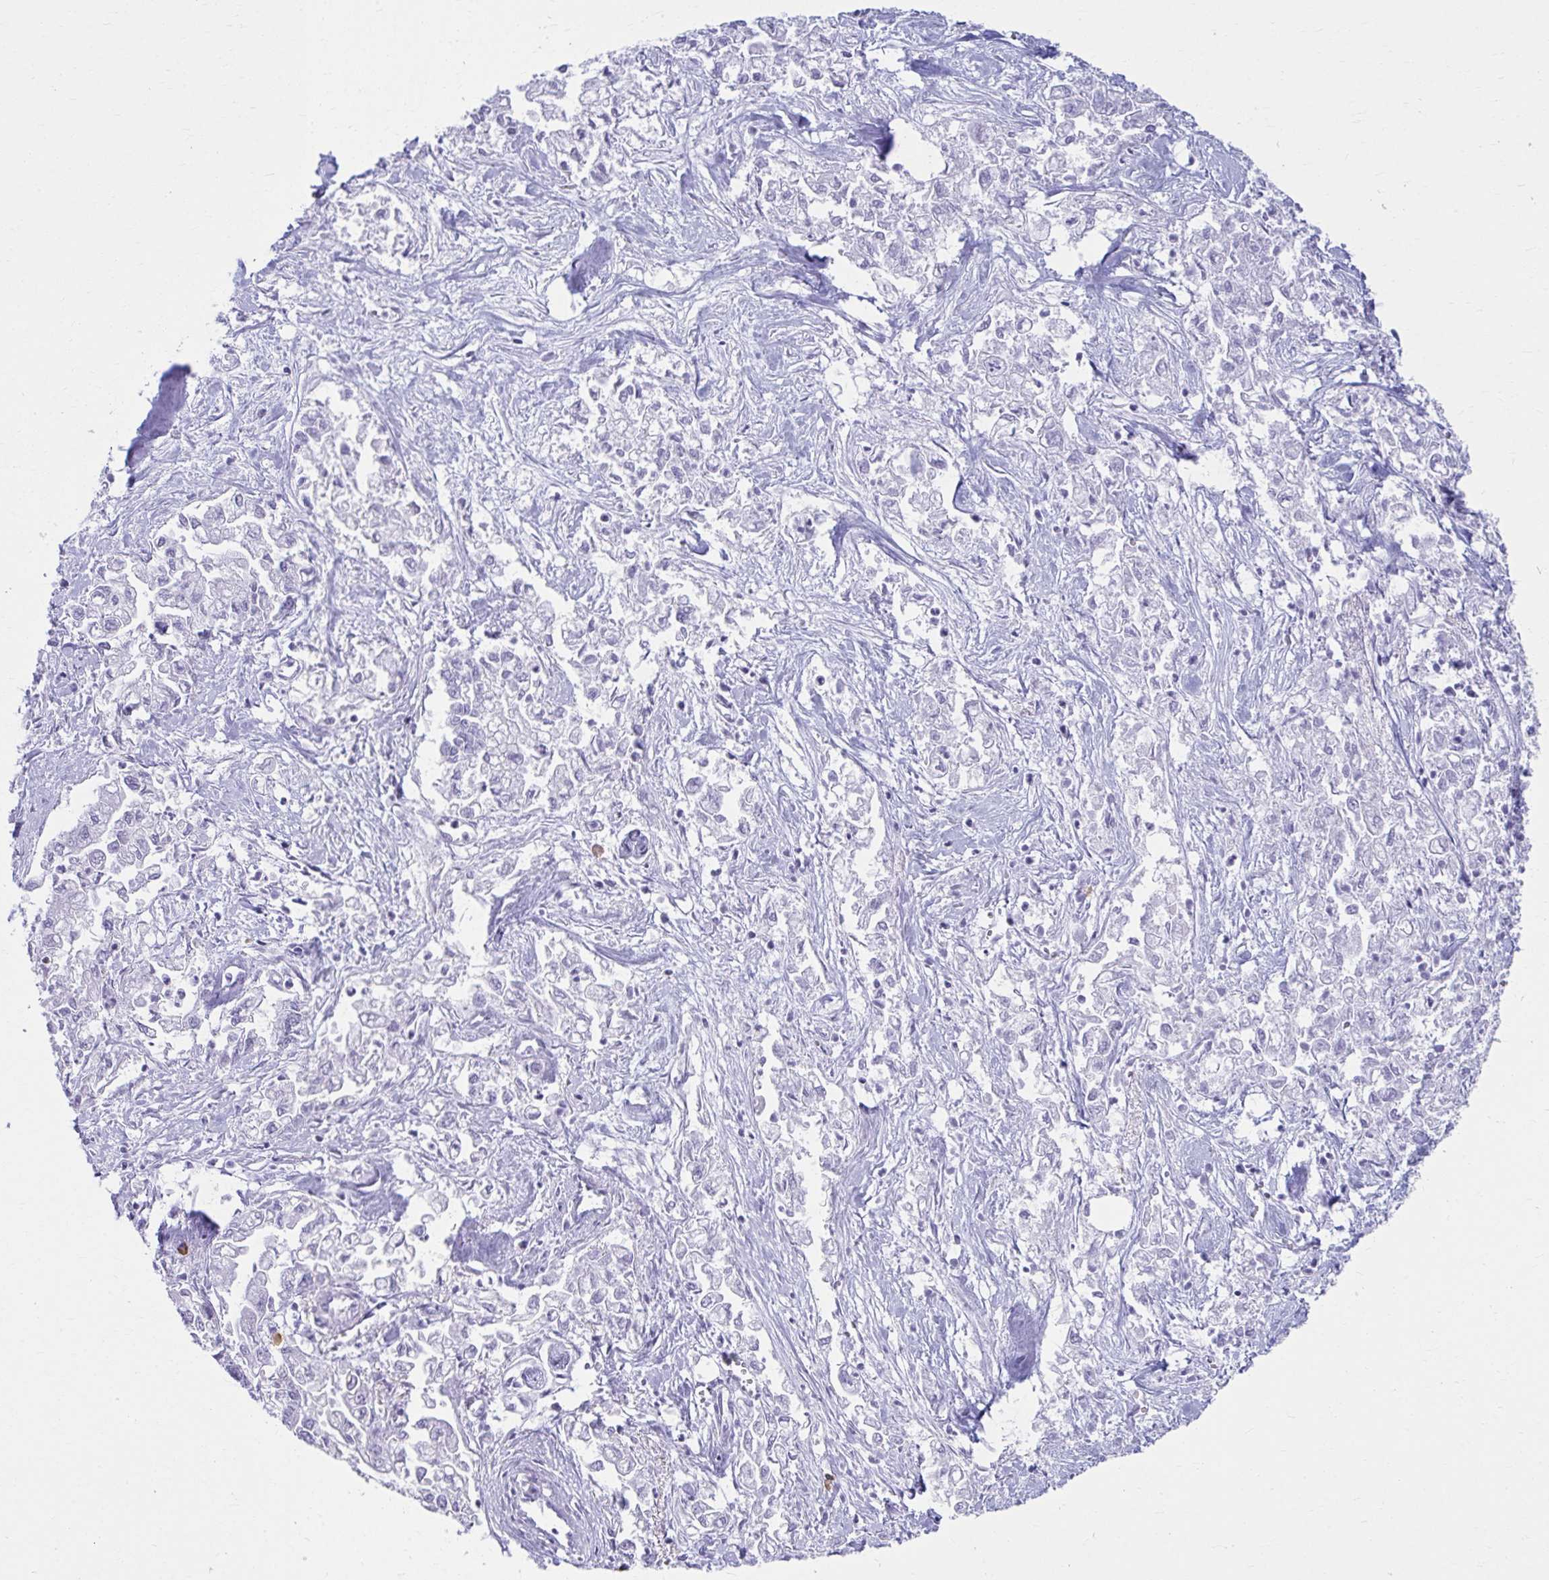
{"staining": {"intensity": "negative", "quantity": "none", "location": "none"}, "tissue": "pancreatic cancer", "cell_type": "Tumor cells", "image_type": "cancer", "snomed": [{"axis": "morphology", "description": "Adenocarcinoma, NOS"}, {"axis": "topography", "description": "Pancreas"}], "caption": "Pancreatic cancer was stained to show a protein in brown. There is no significant expression in tumor cells. (DAB immunohistochemistry visualized using brightfield microscopy, high magnification).", "gene": "ATP4B", "patient": {"sex": "male", "age": 72}}